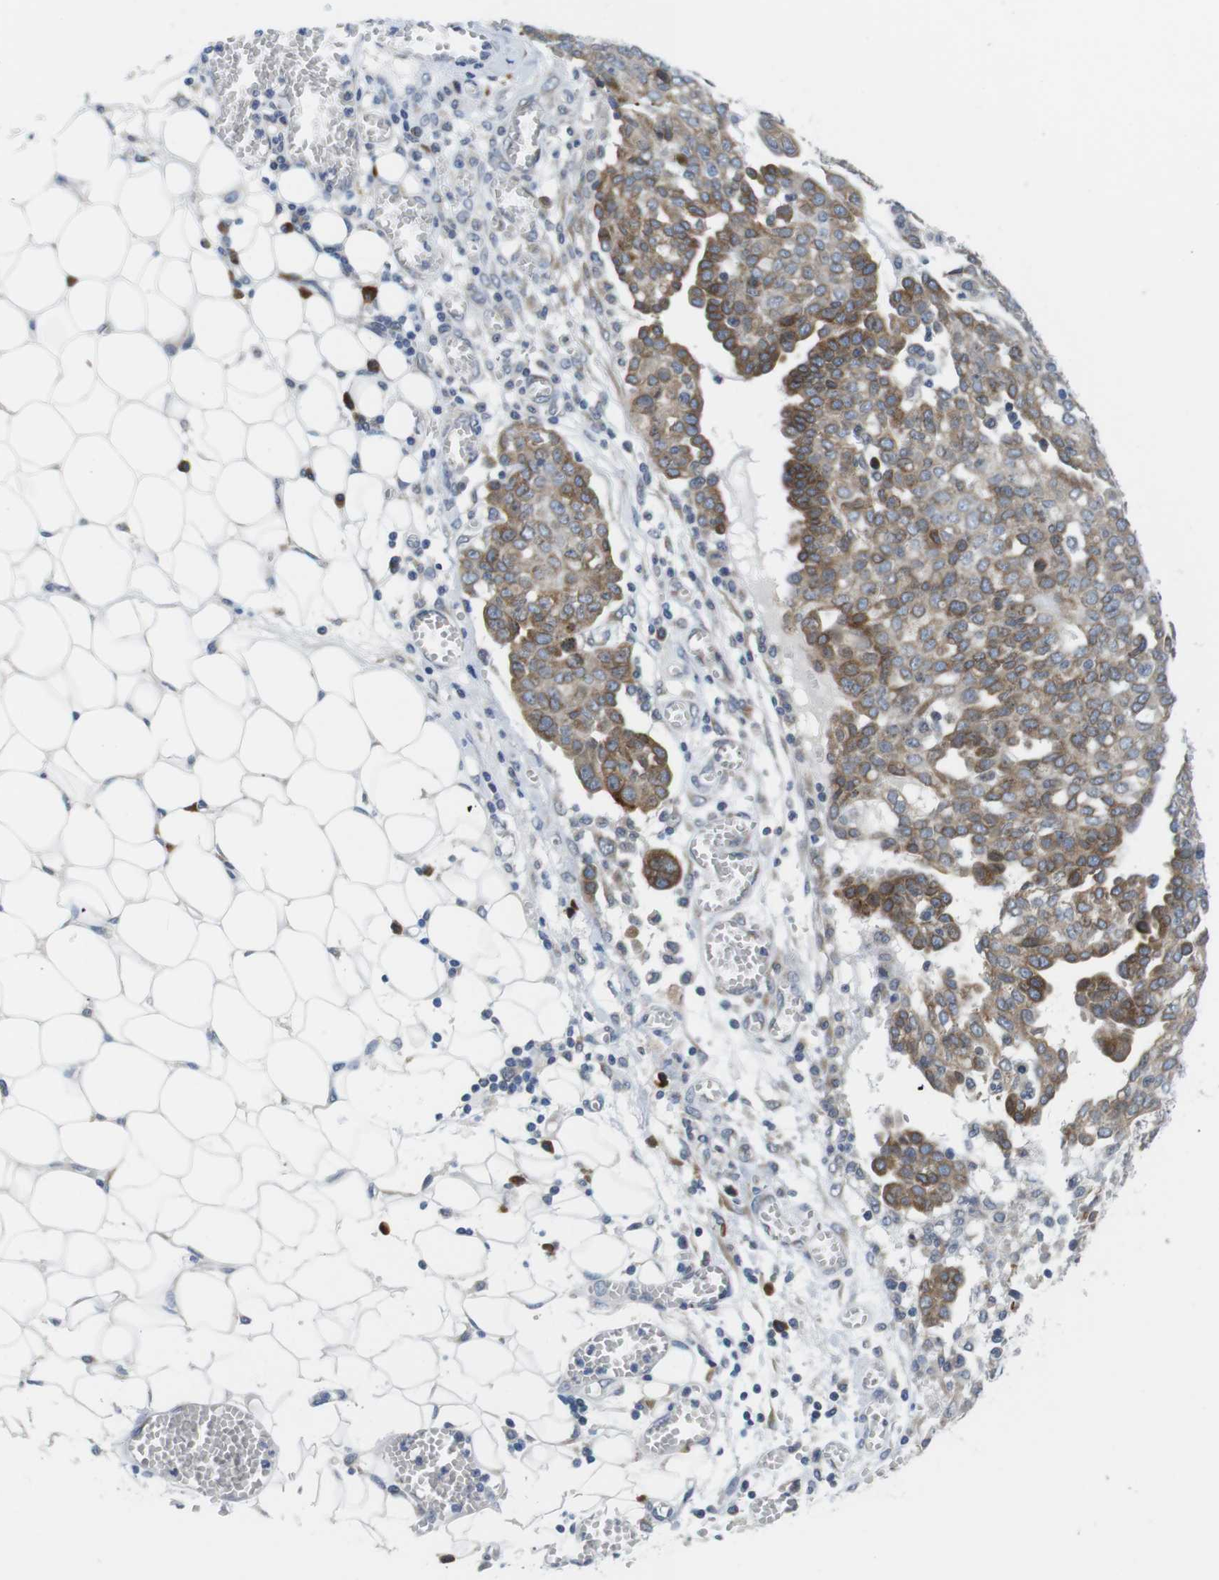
{"staining": {"intensity": "moderate", "quantity": "25%-75%", "location": "cytoplasmic/membranous"}, "tissue": "ovarian cancer", "cell_type": "Tumor cells", "image_type": "cancer", "snomed": [{"axis": "morphology", "description": "Cystadenocarcinoma, serous, NOS"}, {"axis": "topography", "description": "Soft tissue"}, {"axis": "topography", "description": "Ovary"}], "caption": "Protein analysis of ovarian cancer (serous cystadenocarcinoma) tissue exhibits moderate cytoplasmic/membranous staining in about 25%-75% of tumor cells.", "gene": "ERGIC3", "patient": {"sex": "female", "age": 57}}